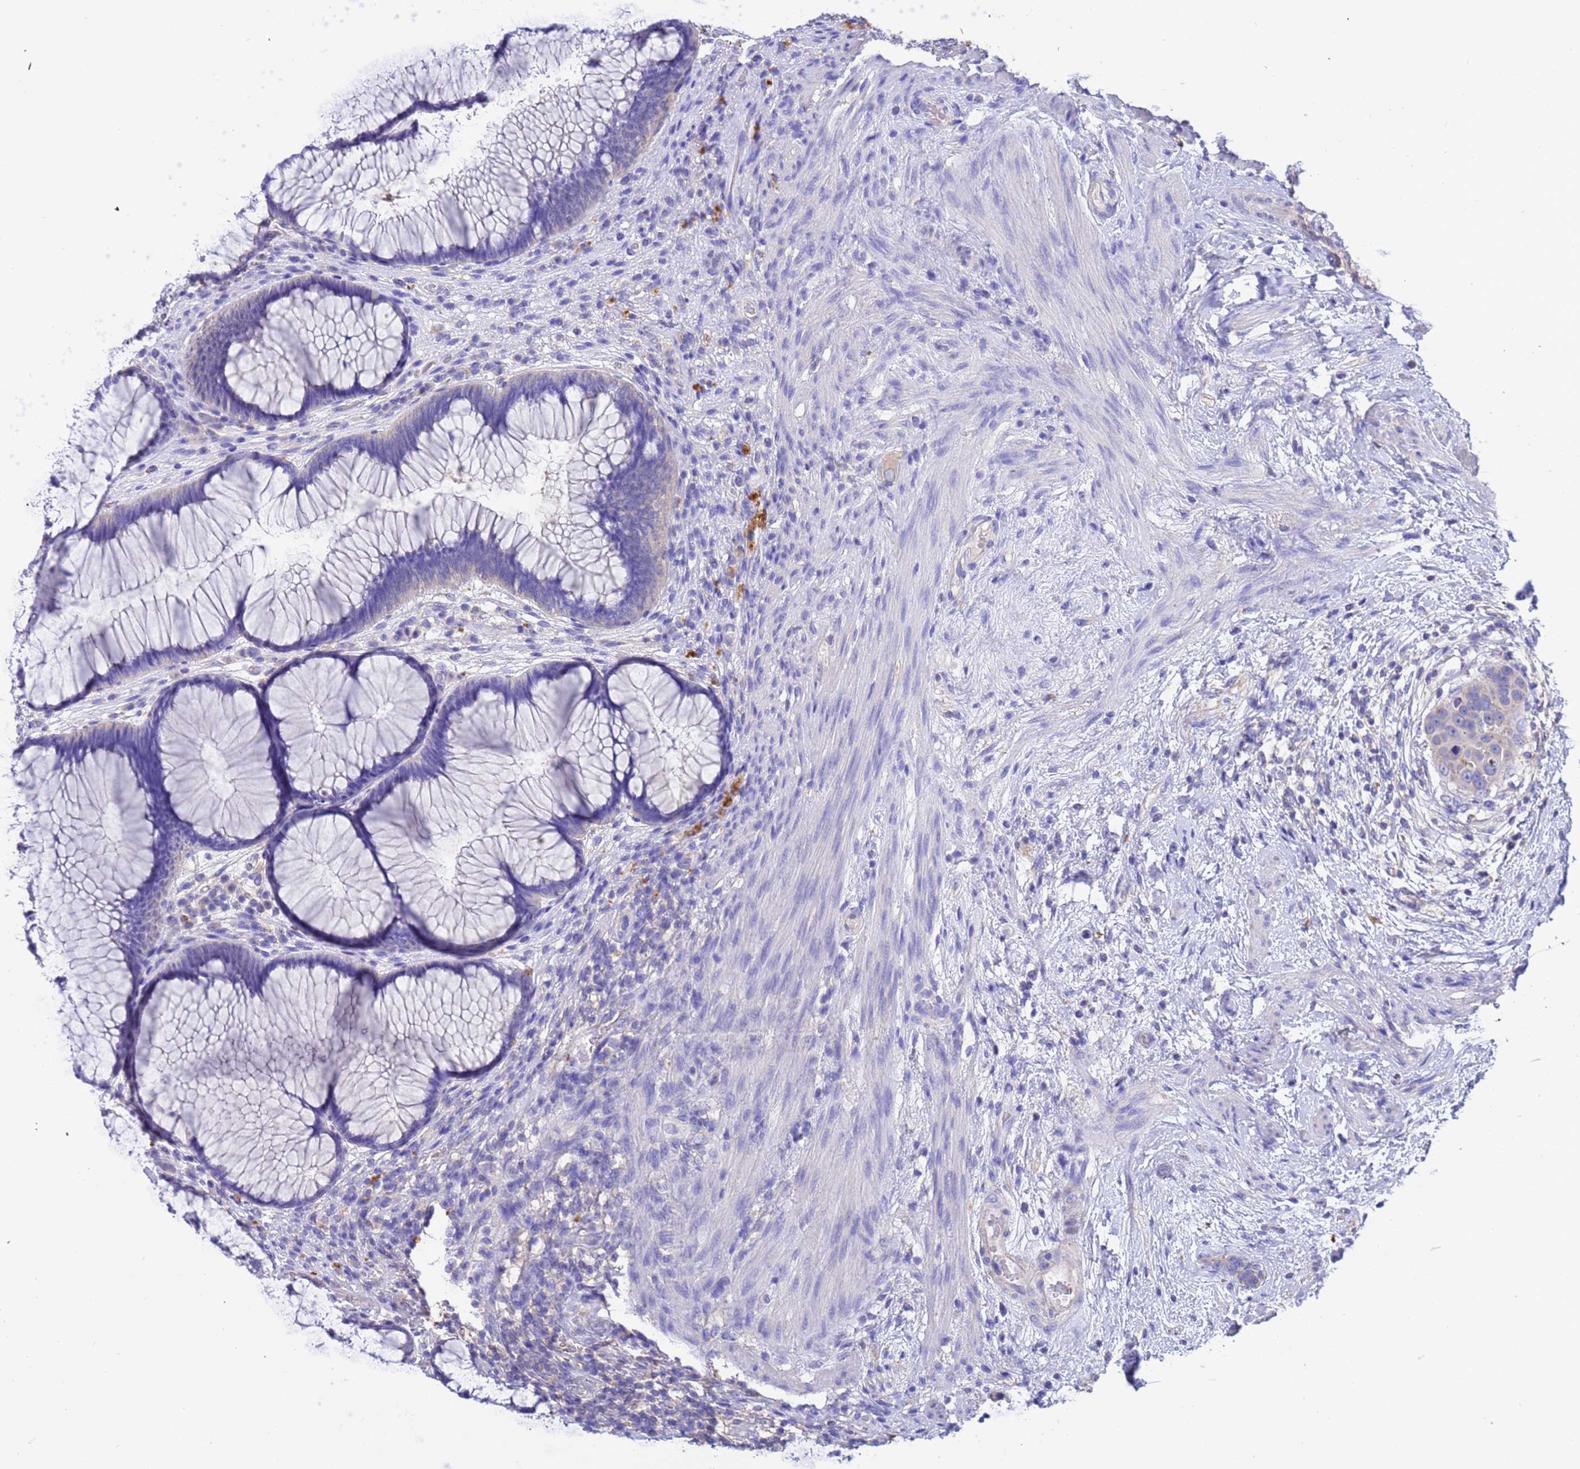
{"staining": {"intensity": "negative", "quantity": "none", "location": "none"}, "tissue": "rectum", "cell_type": "Glandular cells", "image_type": "normal", "snomed": [{"axis": "morphology", "description": "Normal tissue, NOS"}, {"axis": "topography", "description": "Rectum"}], "caption": "Rectum stained for a protein using immunohistochemistry displays no expression glandular cells.", "gene": "SRL", "patient": {"sex": "male", "age": 51}}